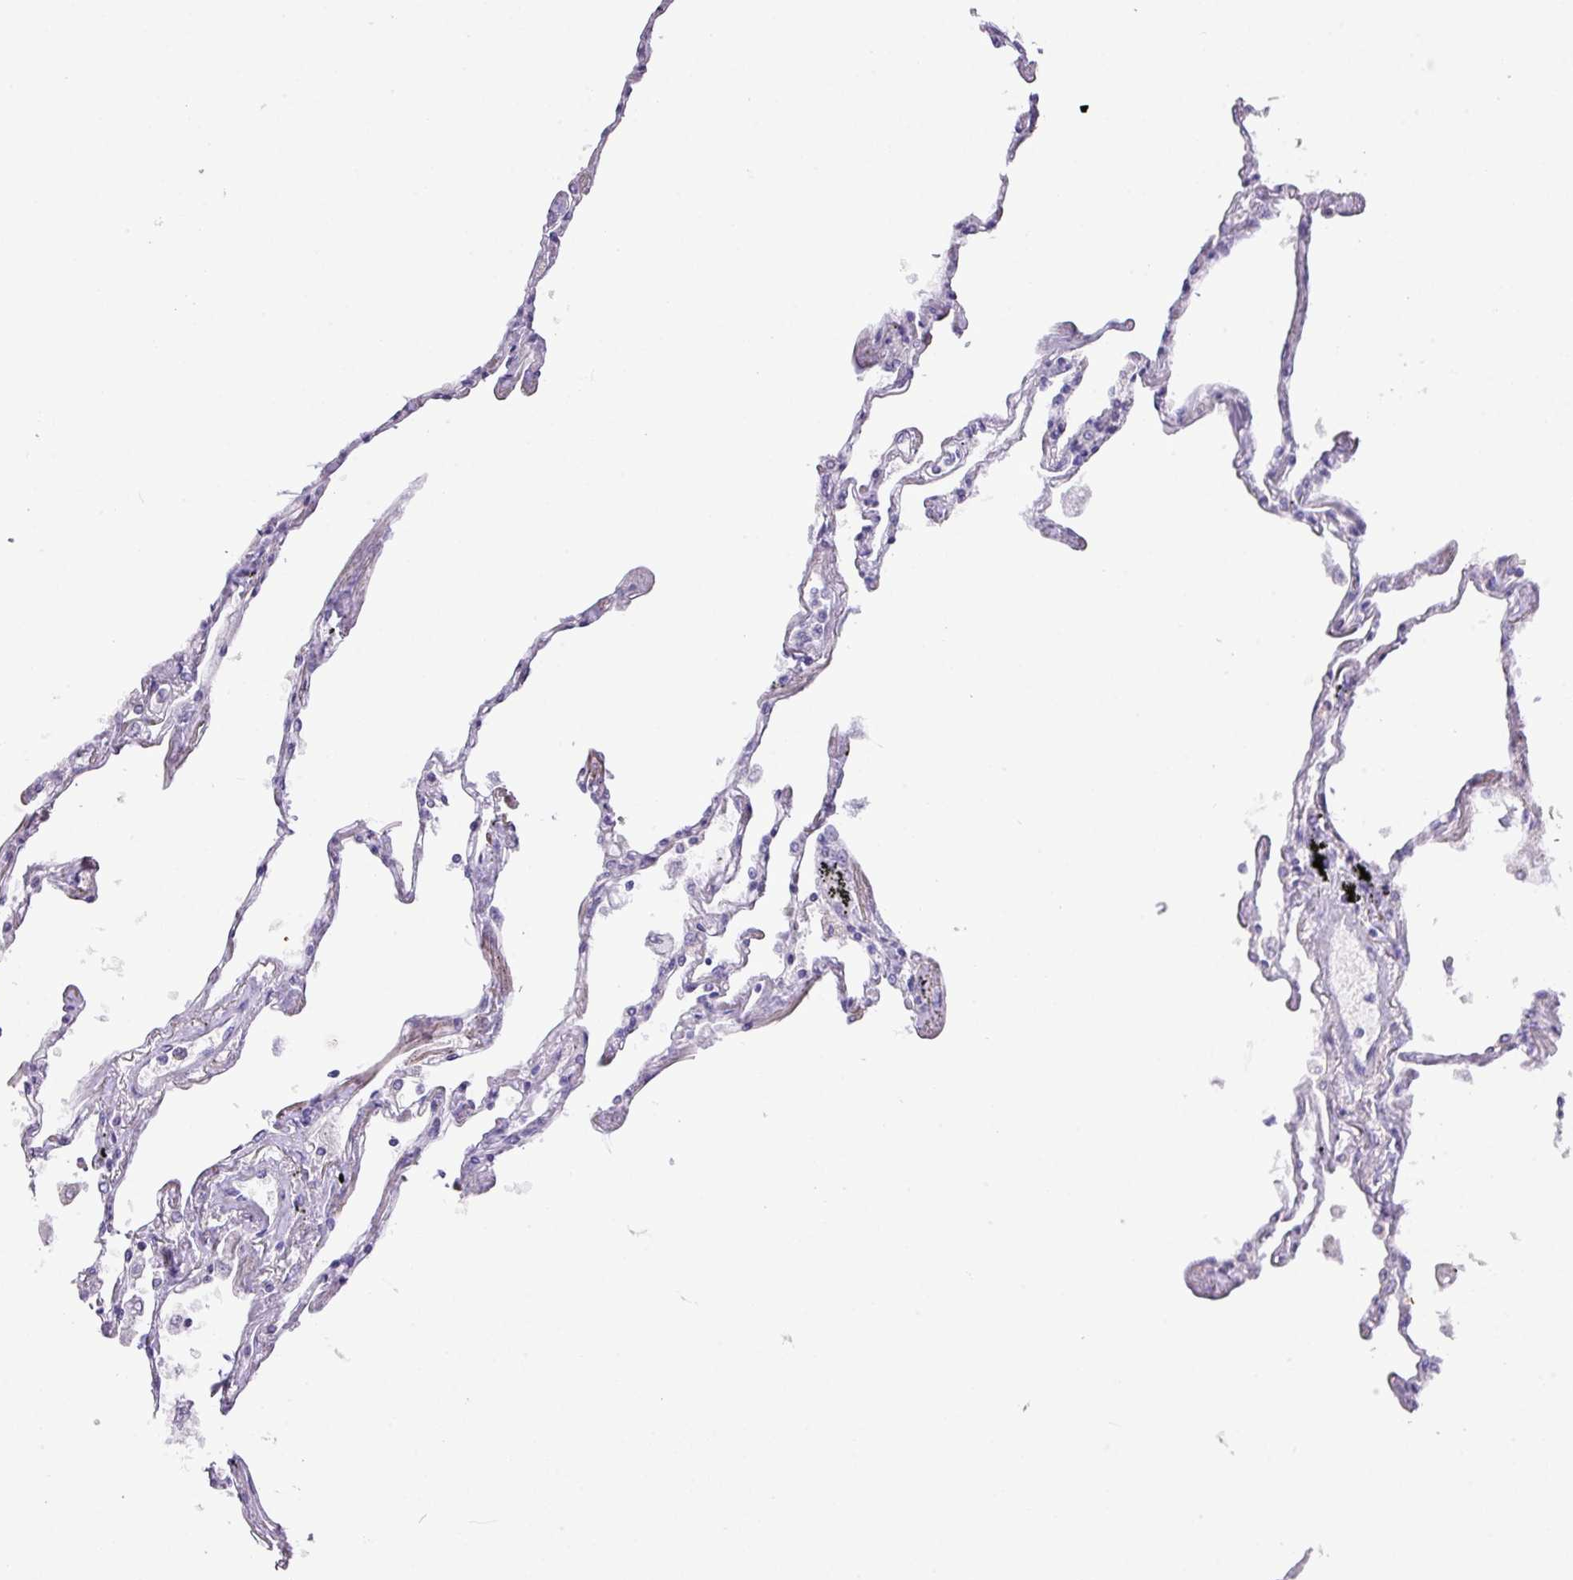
{"staining": {"intensity": "negative", "quantity": "none", "location": "none"}, "tissue": "lung", "cell_type": "Alveolar cells", "image_type": "normal", "snomed": [{"axis": "morphology", "description": "Normal tissue, NOS"}, {"axis": "topography", "description": "Lung"}], "caption": "Immunohistochemistry (IHC) of normal human lung displays no expression in alveolar cells. The staining was performed using DAB to visualize the protein expression in brown, while the nuclei were stained in blue with hematoxylin (Magnification: 20x).", "gene": "ANKRD13B", "patient": {"sex": "female", "age": 67}}